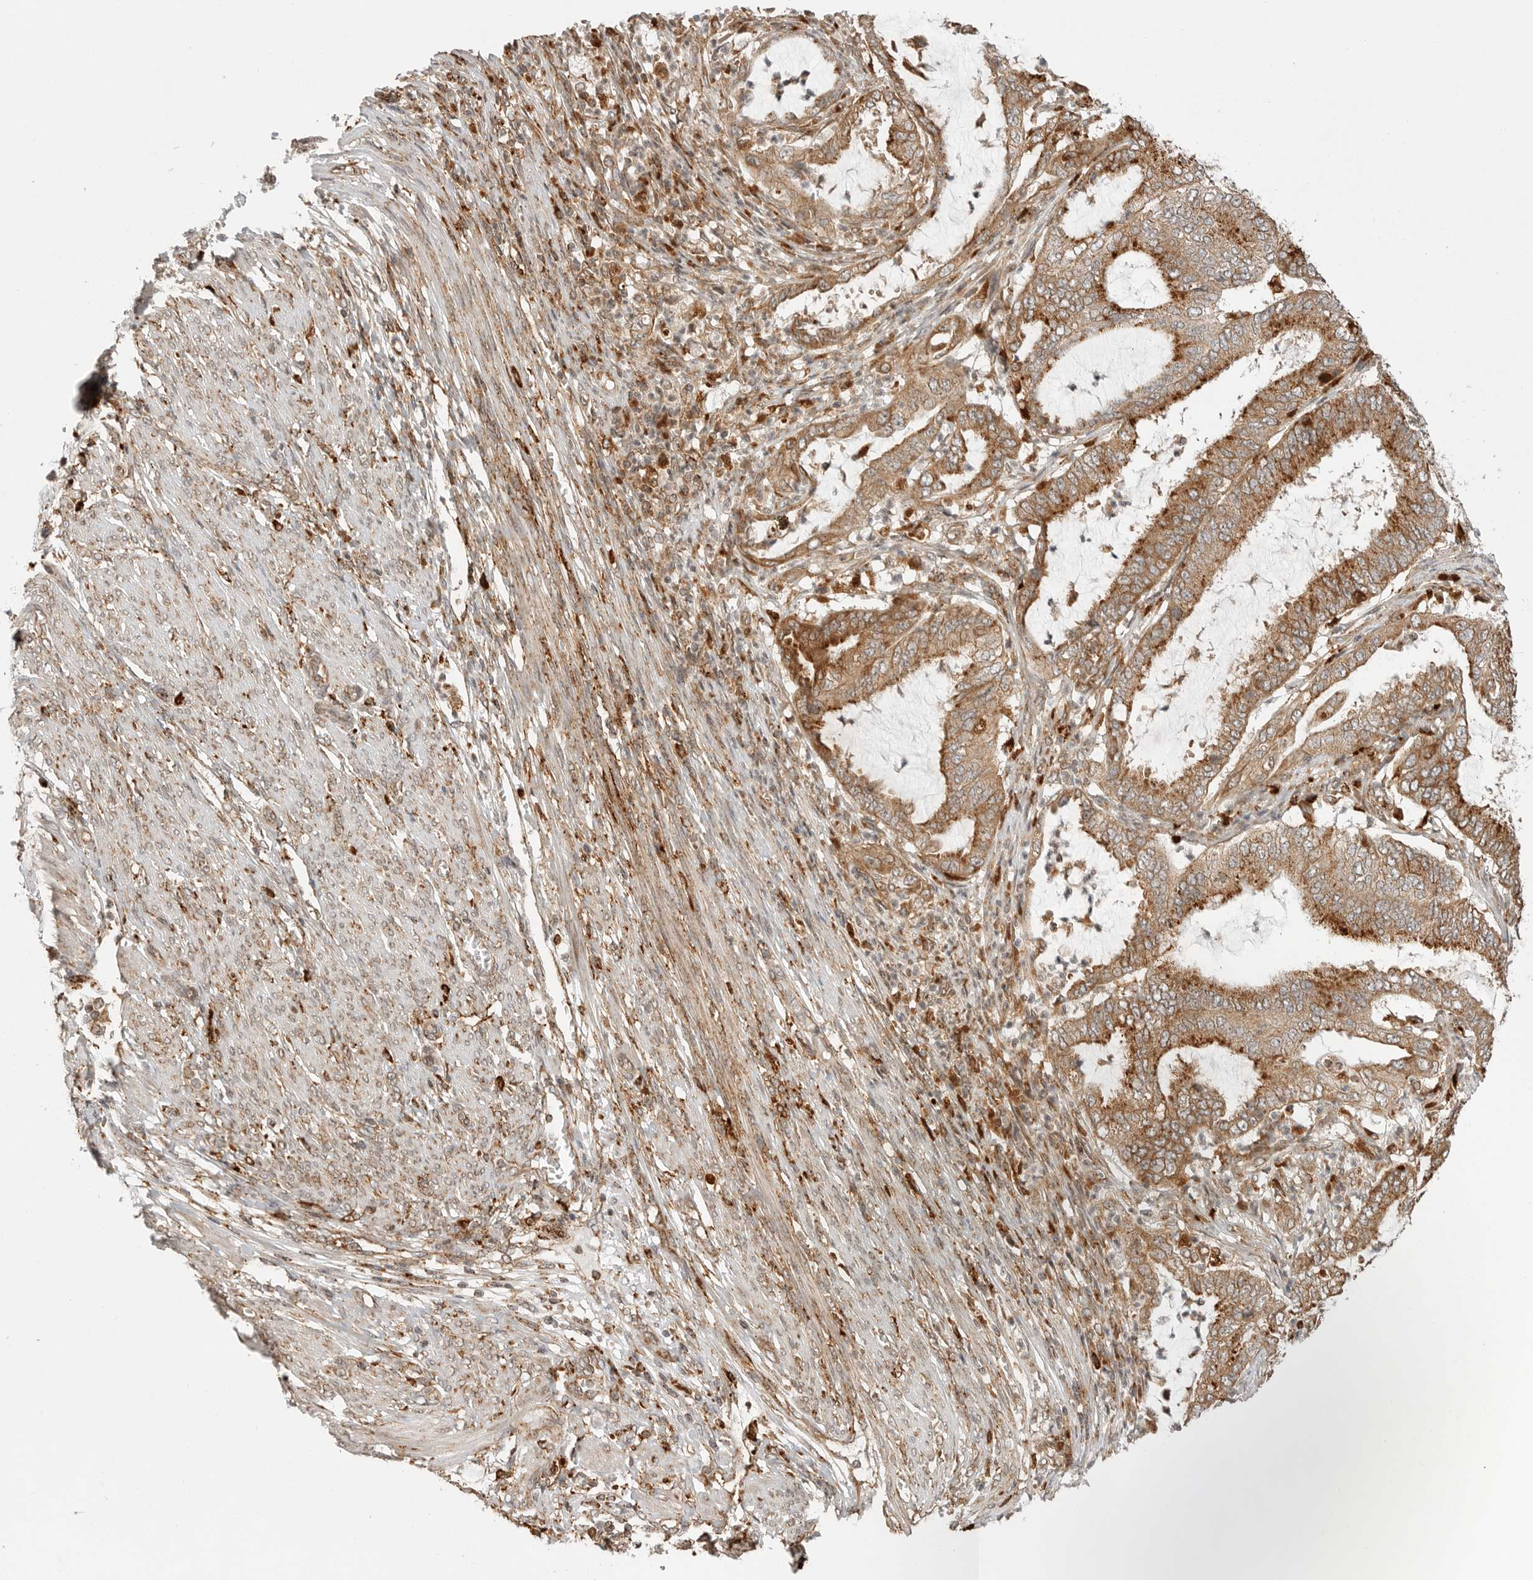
{"staining": {"intensity": "moderate", "quantity": ">75%", "location": "cytoplasmic/membranous"}, "tissue": "endometrial cancer", "cell_type": "Tumor cells", "image_type": "cancer", "snomed": [{"axis": "morphology", "description": "Adenocarcinoma, NOS"}, {"axis": "topography", "description": "Endometrium"}], "caption": "A medium amount of moderate cytoplasmic/membranous positivity is identified in about >75% of tumor cells in endometrial cancer tissue.", "gene": "IDUA", "patient": {"sex": "female", "age": 51}}